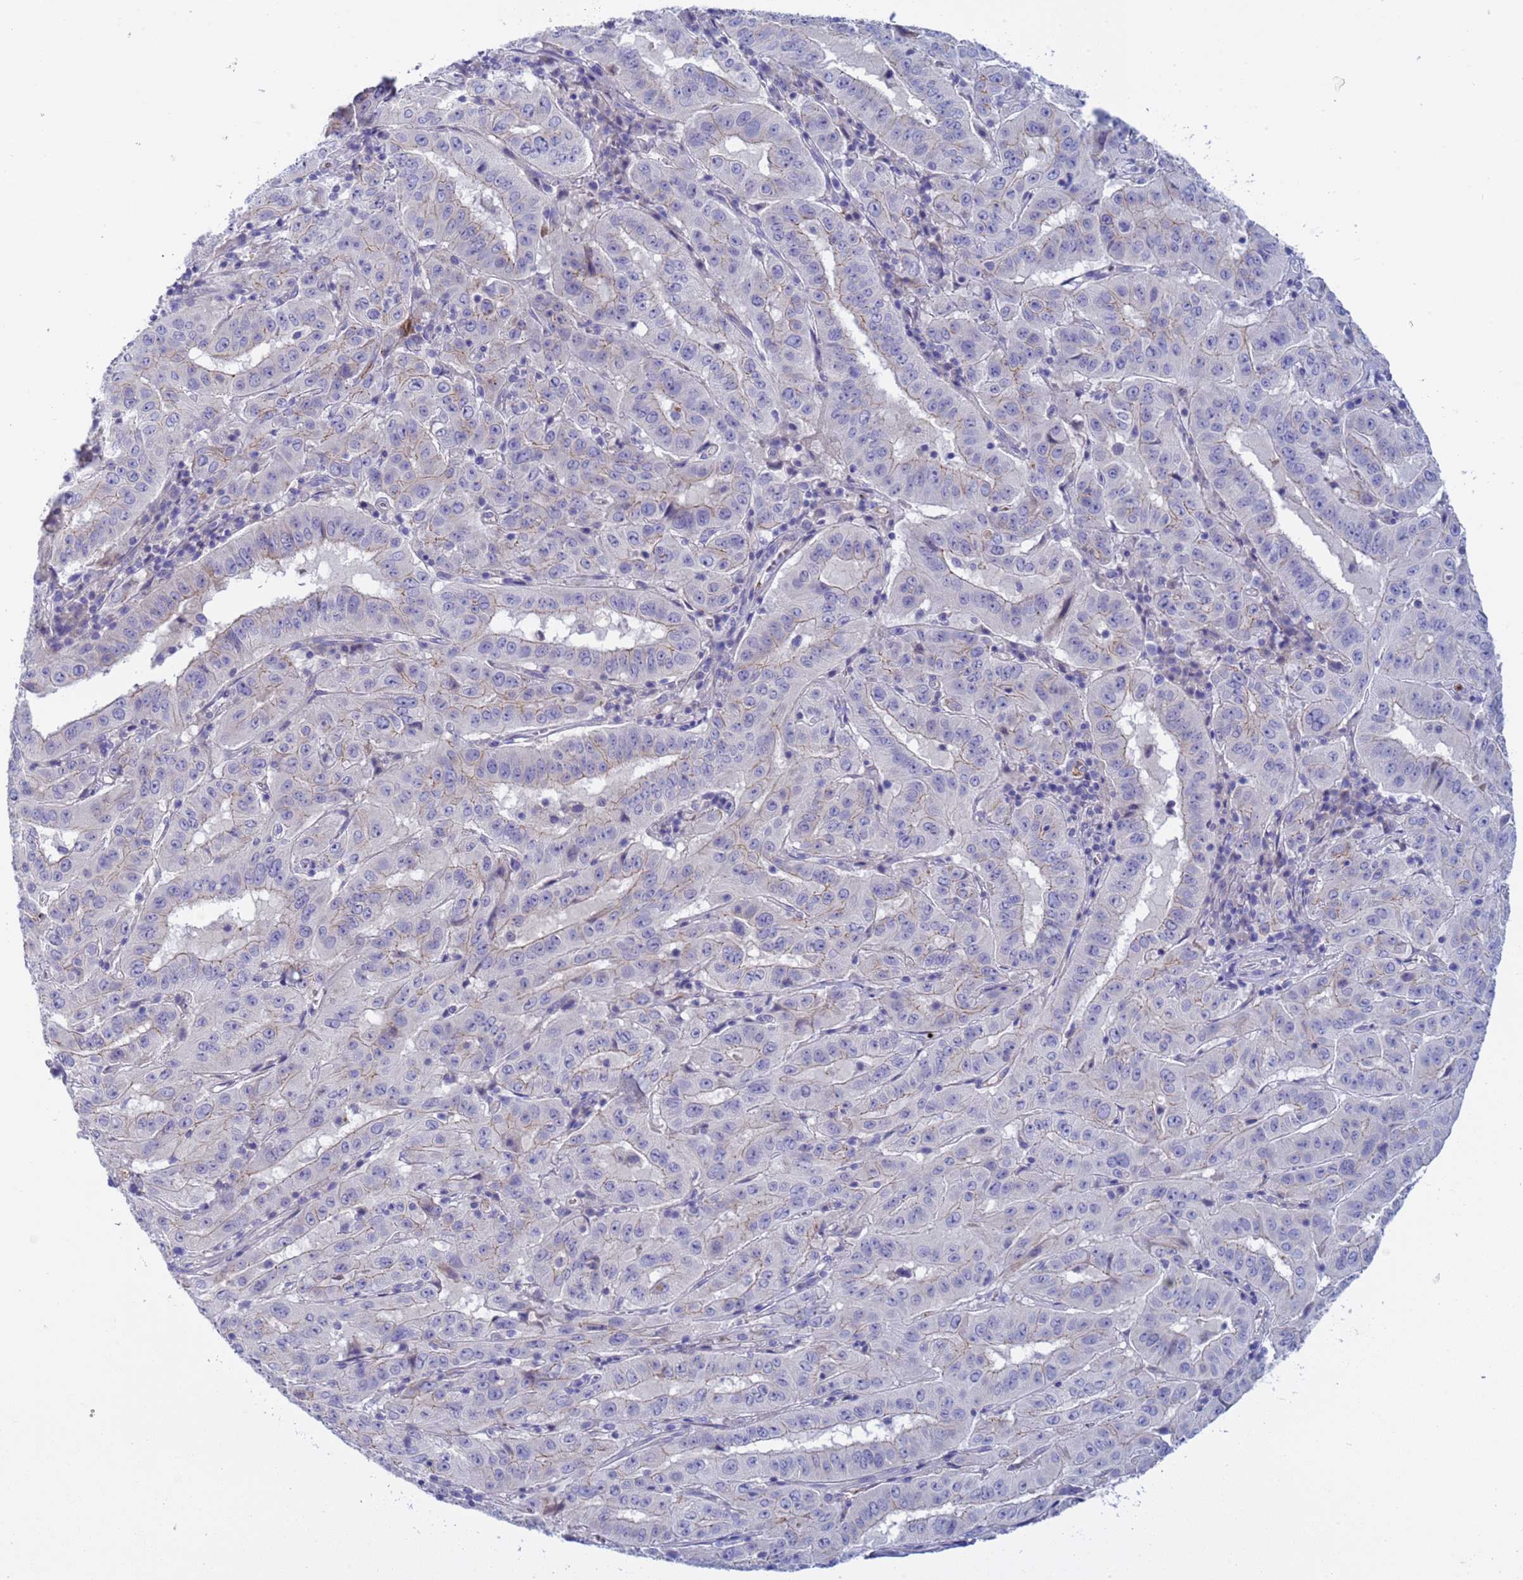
{"staining": {"intensity": "negative", "quantity": "none", "location": "none"}, "tissue": "pancreatic cancer", "cell_type": "Tumor cells", "image_type": "cancer", "snomed": [{"axis": "morphology", "description": "Adenocarcinoma, NOS"}, {"axis": "topography", "description": "Pancreas"}], "caption": "This is an IHC histopathology image of human pancreatic cancer (adenocarcinoma). There is no positivity in tumor cells.", "gene": "C4orf46", "patient": {"sex": "male", "age": 63}}